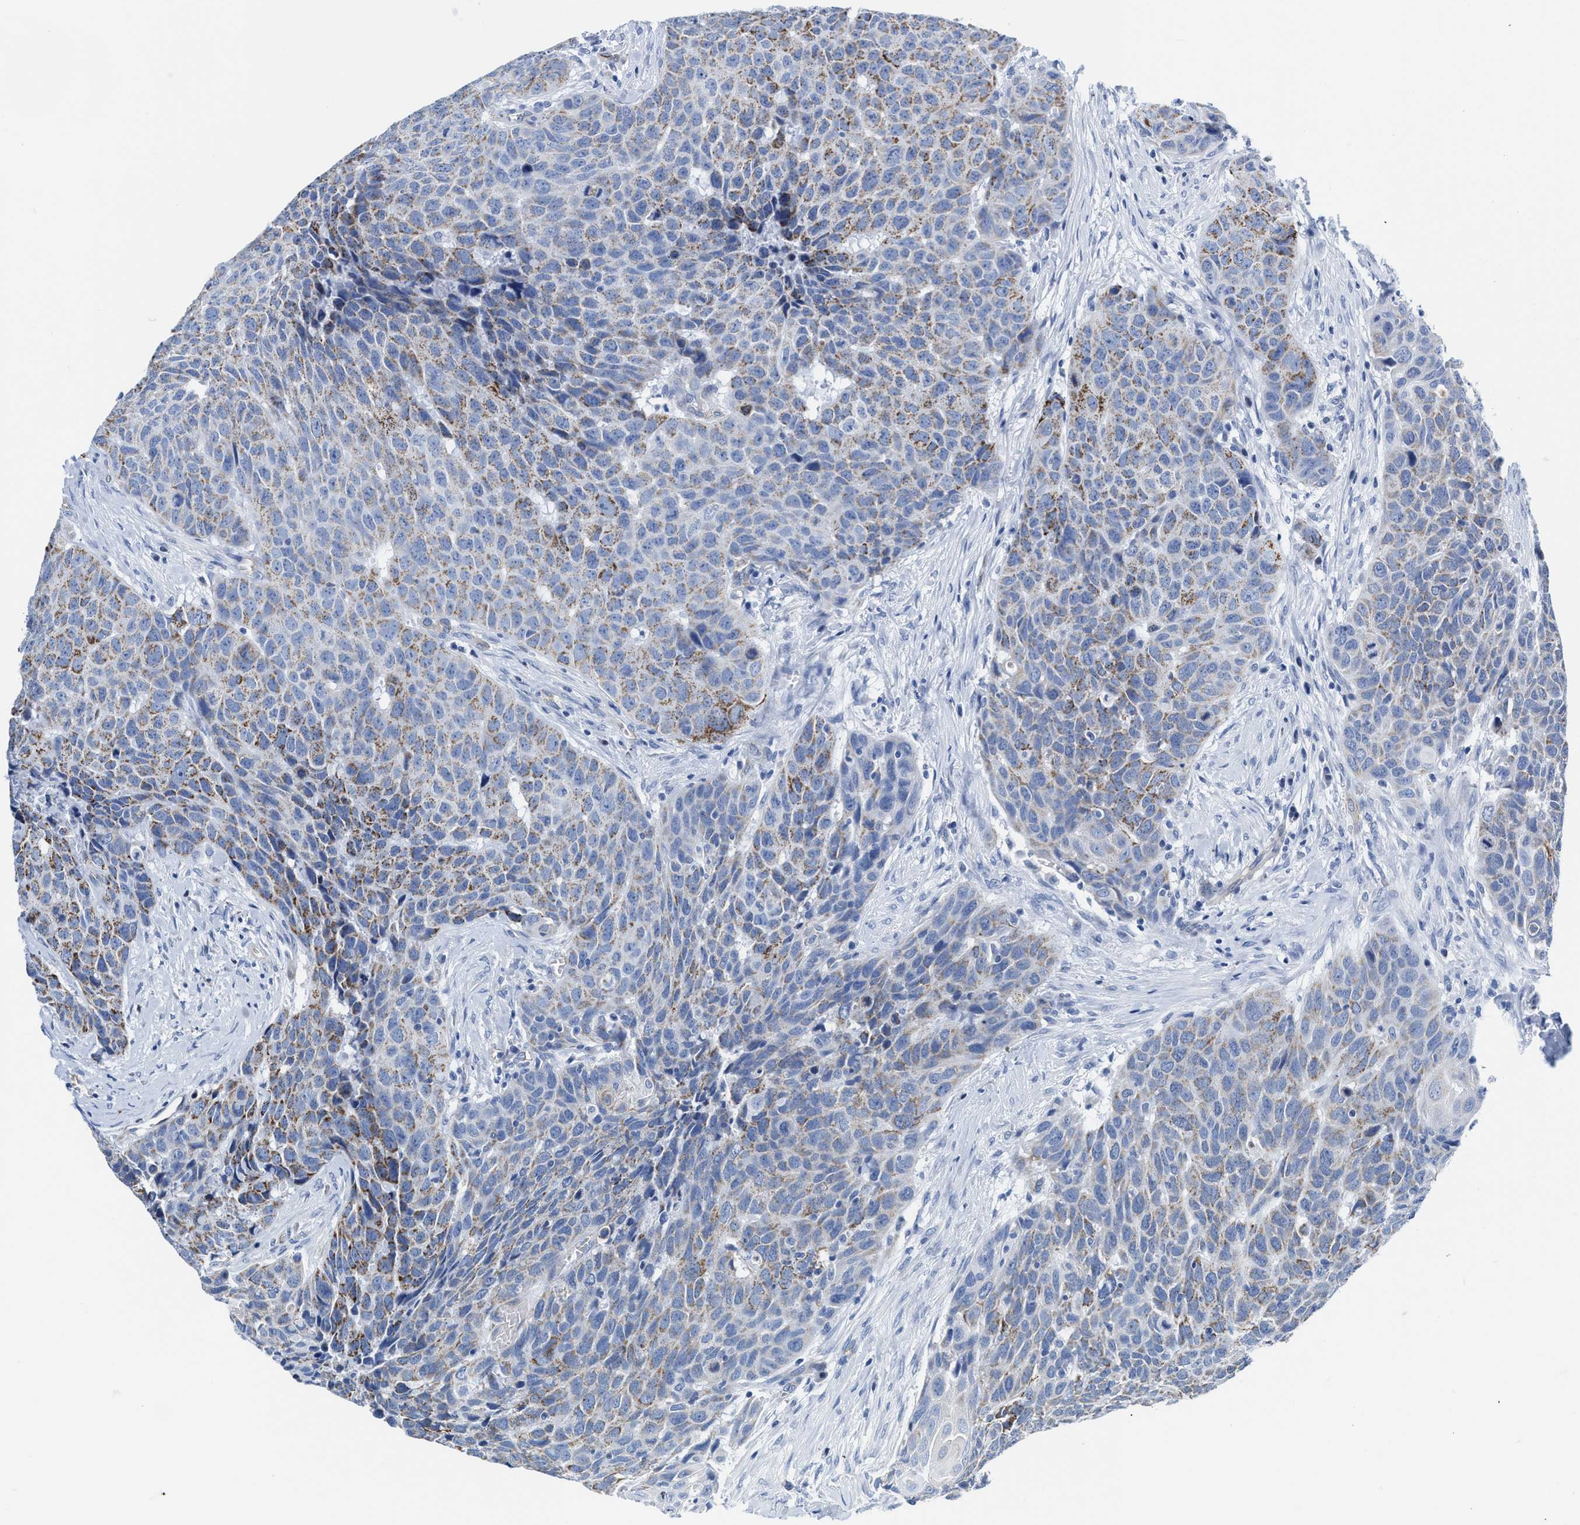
{"staining": {"intensity": "weak", "quantity": "25%-75%", "location": "cytoplasmic/membranous"}, "tissue": "head and neck cancer", "cell_type": "Tumor cells", "image_type": "cancer", "snomed": [{"axis": "morphology", "description": "Squamous cell carcinoma, NOS"}, {"axis": "topography", "description": "Head-Neck"}], "caption": "Immunohistochemical staining of head and neck squamous cell carcinoma displays weak cytoplasmic/membranous protein staining in about 25%-75% of tumor cells.", "gene": "KCNMB3", "patient": {"sex": "male", "age": 66}}